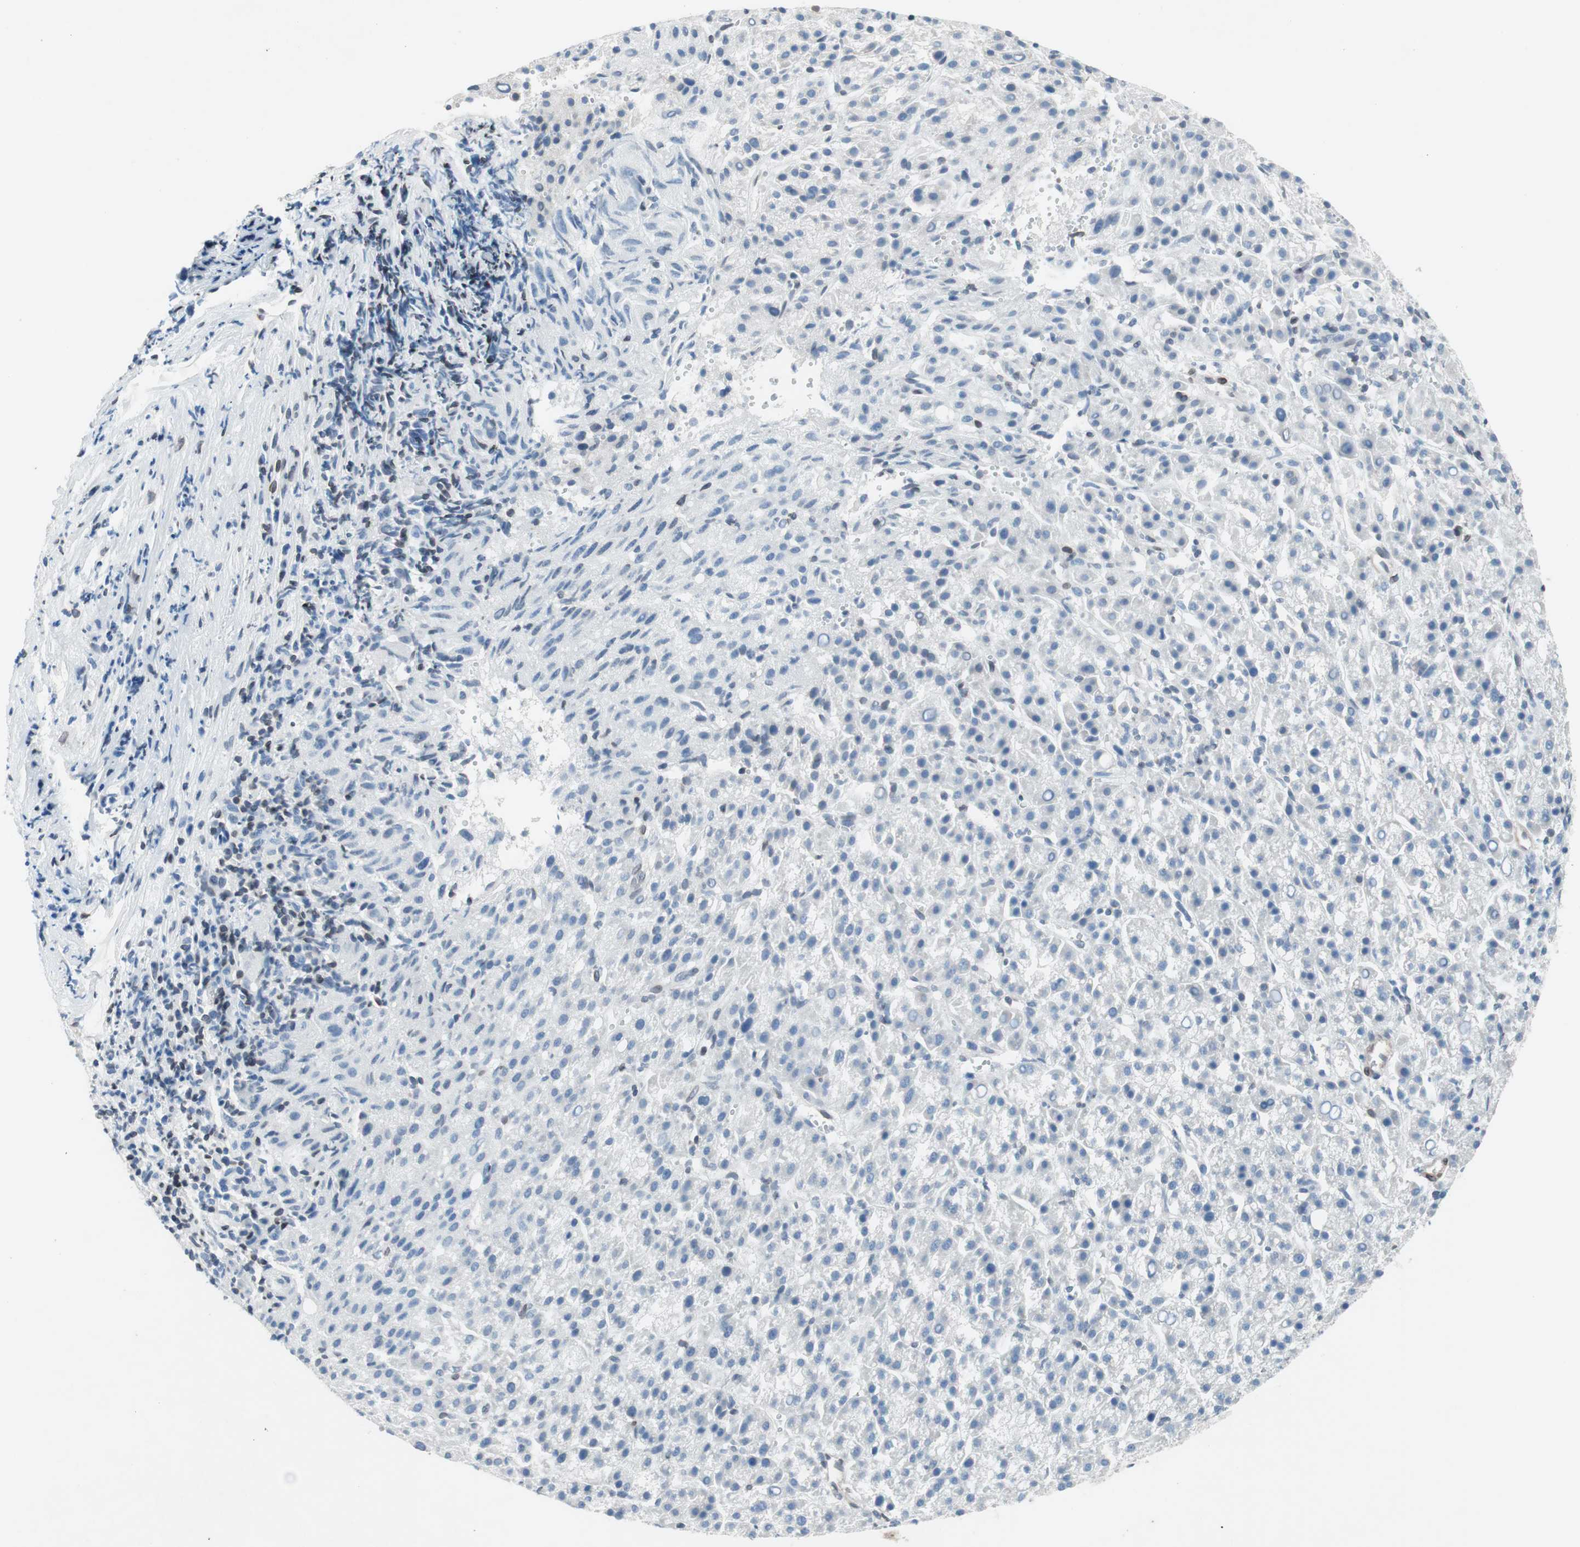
{"staining": {"intensity": "negative", "quantity": "none", "location": "none"}, "tissue": "liver cancer", "cell_type": "Tumor cells", "image_type": "cancer", "snomed": [{"axis": "morphology", "description": "Carcinoma, Hepatocellular, NOS"}, {"axis": "topography", "description": "Liver"}], "caption": "Liver cancer was stained to show a protein in brown. There is no significant staining in tumor cells. (Stains: DAB (3,3'-diaminobenzidine) IHC with hematoxylin counter stain, Microscopy: brightfield microscopy at high magnification).", "gene": "ARNT2", "patient": {"sex": "female", "age": 58}}